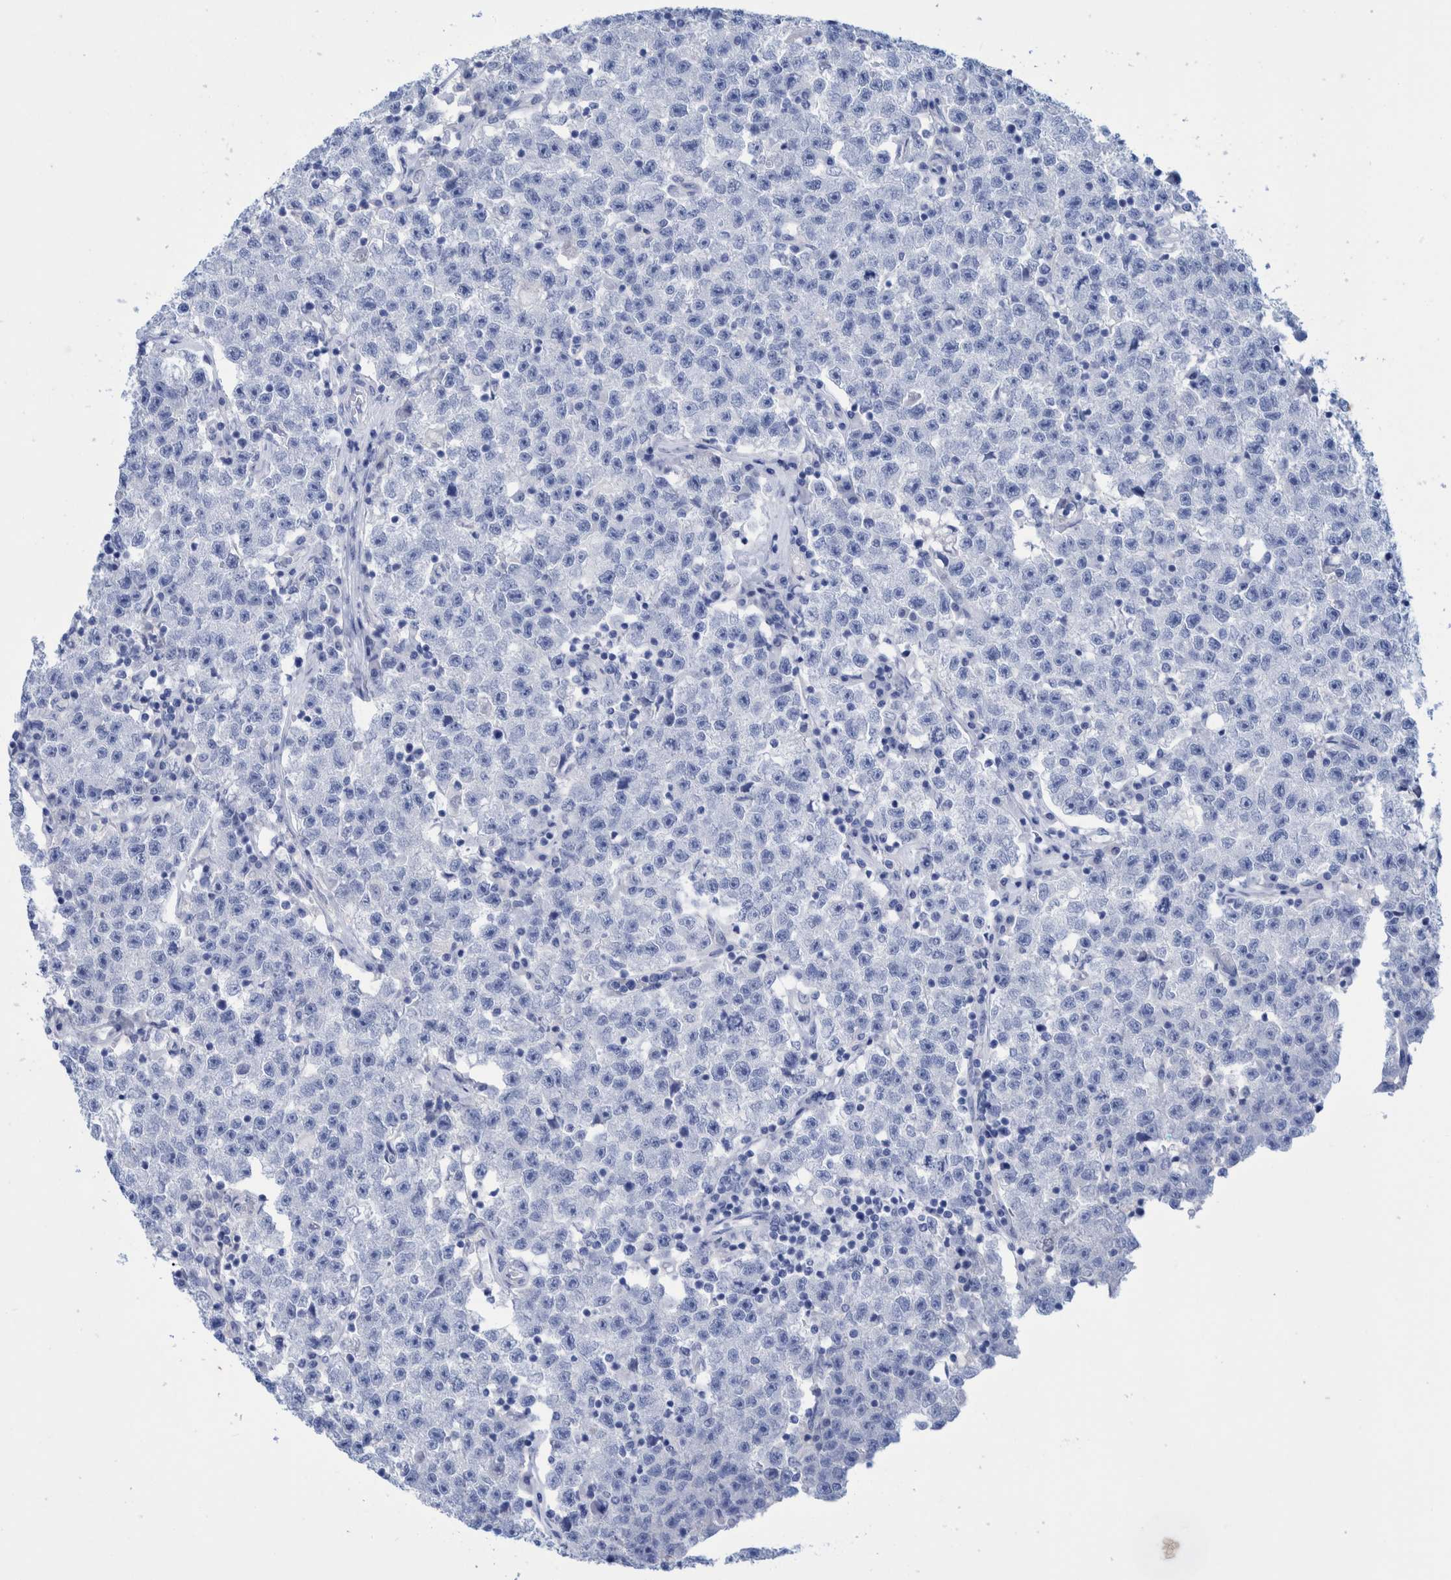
{"staining": {"intensity": "negative", "quantity": "none", "location": "none"}, "tissue": "testis cancer", "cell_type": "Tumor cells", "image_type": "cancer", "snomed": [{"axis": "morphology", "description": "Seminoma, NOS"}, {"axis": "topography", "description": "Testis"}], "caption": "DAB (3,3'-diaminobenzidine) immunohistochemical staining of testis cancer reveals no significant staining in tumor cells.", "gene": "PERP", "patient": {"sex": "male", "age": 22}}